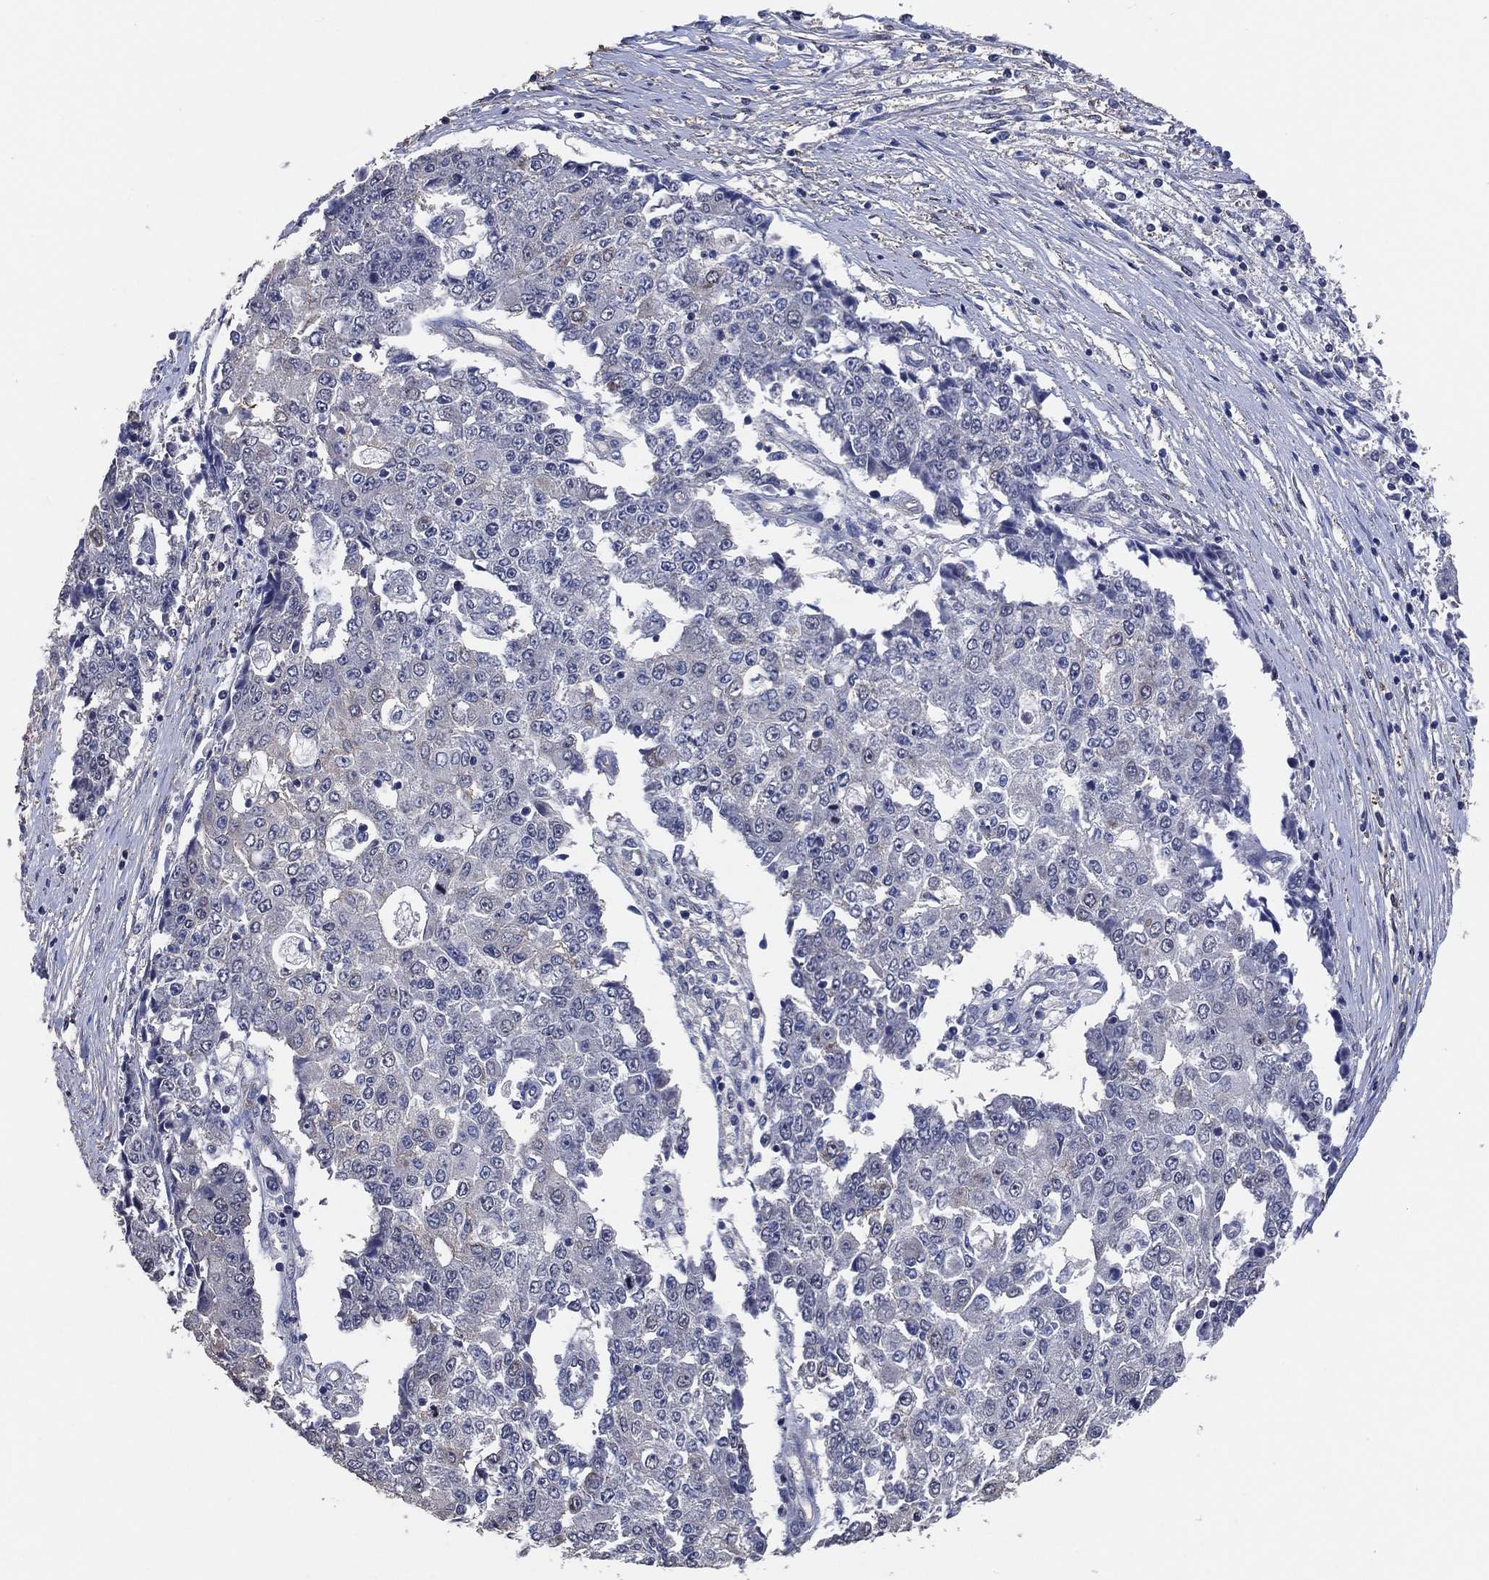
{"staining": {"intensity": "negative", "quantity": "none", "location": "none"}, "tissue": "ovarian cancer", "cell_type": "Tumor cells", "image_type": "cancer", "snomed": [{"axis": "morphology", "description": "Carcinoma, endometroid"}, {"axis": "topography", "description": "Ovary"}], "caption": "IHC photomicrograph of neoplastic tissue: ovarian cancer stained with DAB (3,3'-diaminobenzidine) shows no significant protein staining in tumor cells.", "gene": "KLK5", "patient": {"sex": "female", "age": 42}}